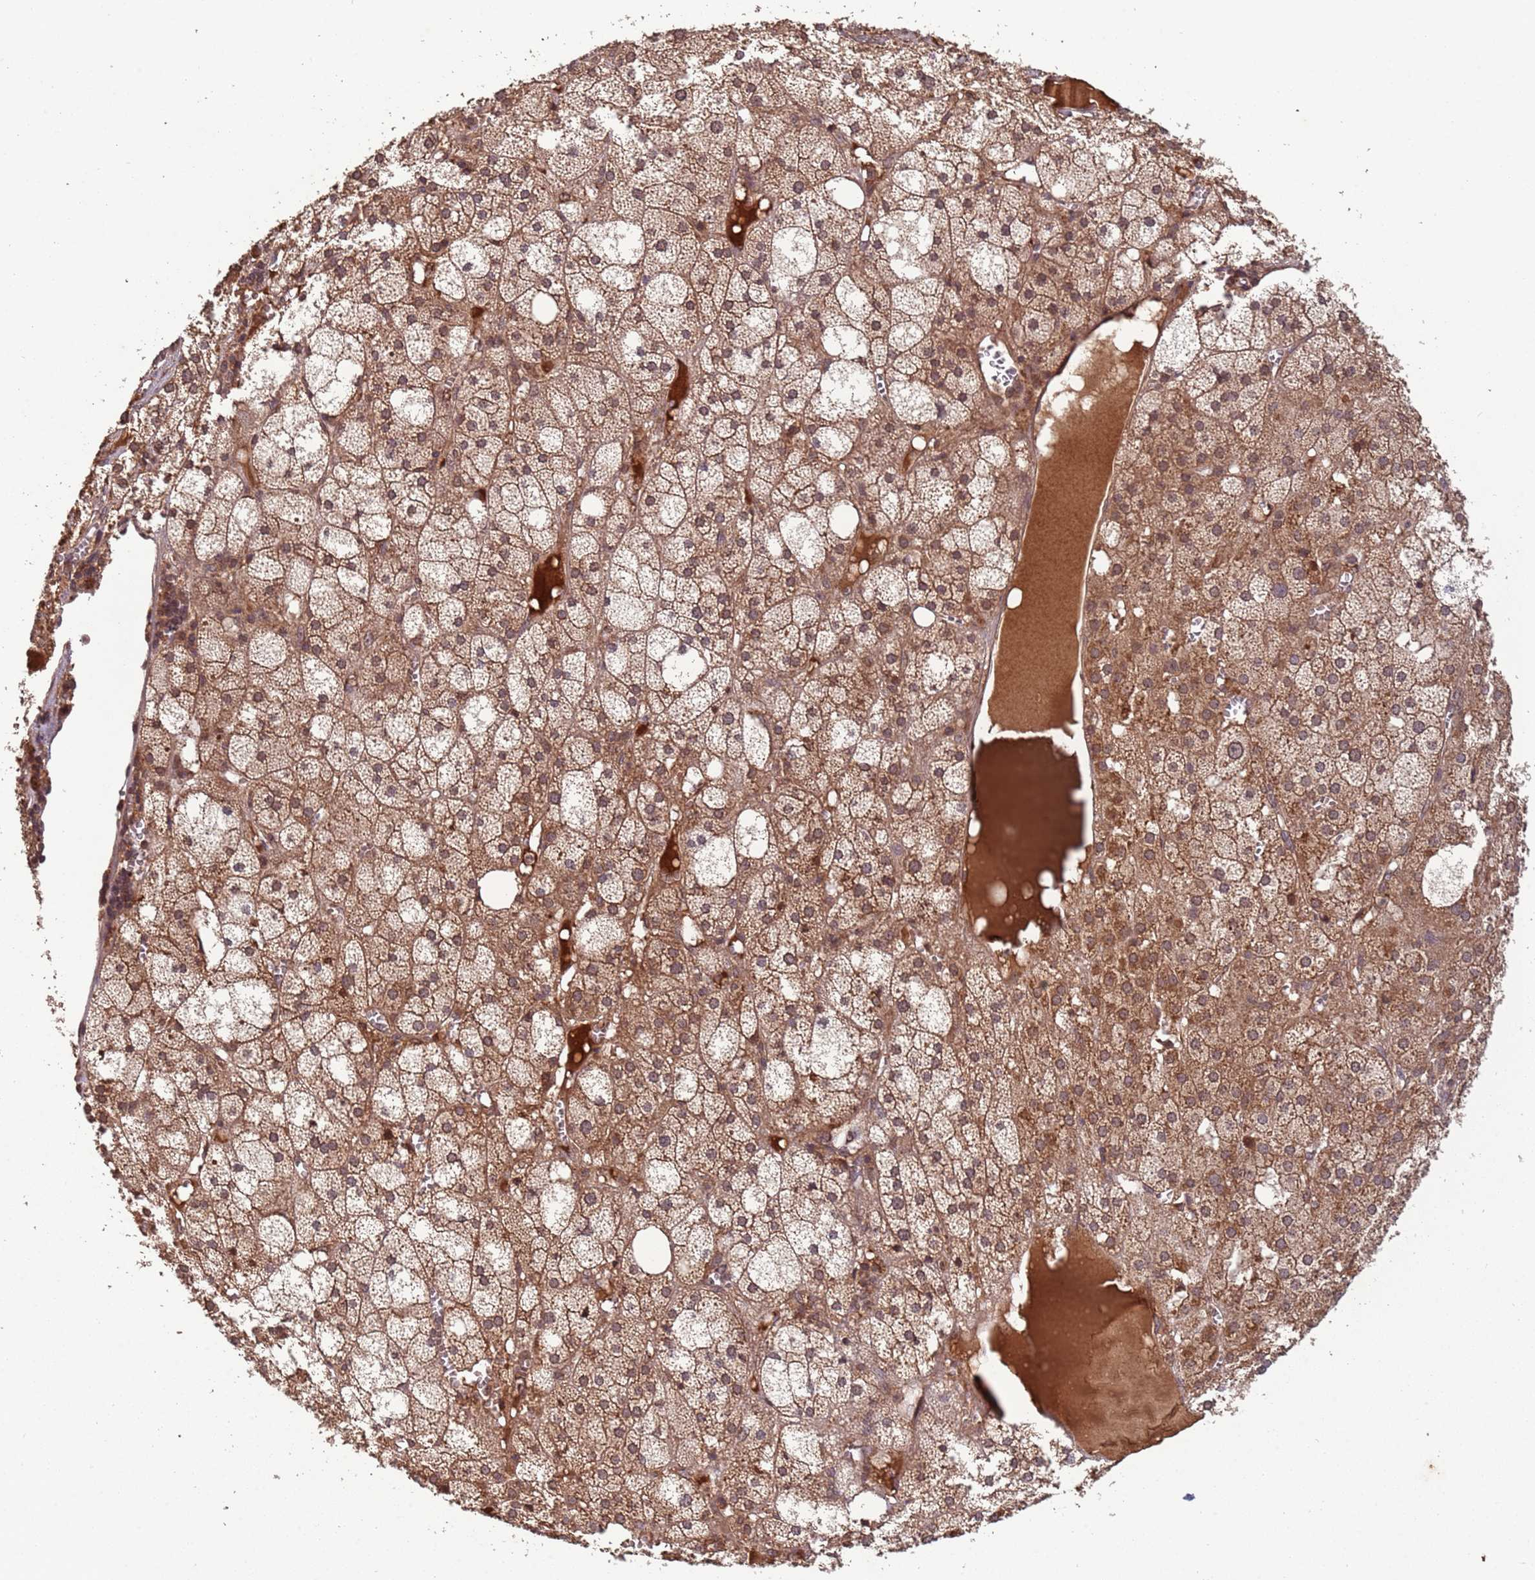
{"staining": {"intensity": "moderate", "quantity": ">75%", "location": "cytoplasmic/membranous"}, "tissue": "adrenal gland", "cell_type": "Glandular cells", "image_type": "normal", "snomed": [{"axis": "morphology", "description": "Normal tissue, NOS"}, {"axis": "topography", "description": "Adrenal gland"}], "caption": "DAB immunohistochemical staining of unremarkable adrenal gland shows moderate cytoplasmic/membranous protein positivity in approximately >75% of glandular cells.", "gene": "ERI1", "patient": {"sex": "female", "age": 61}}